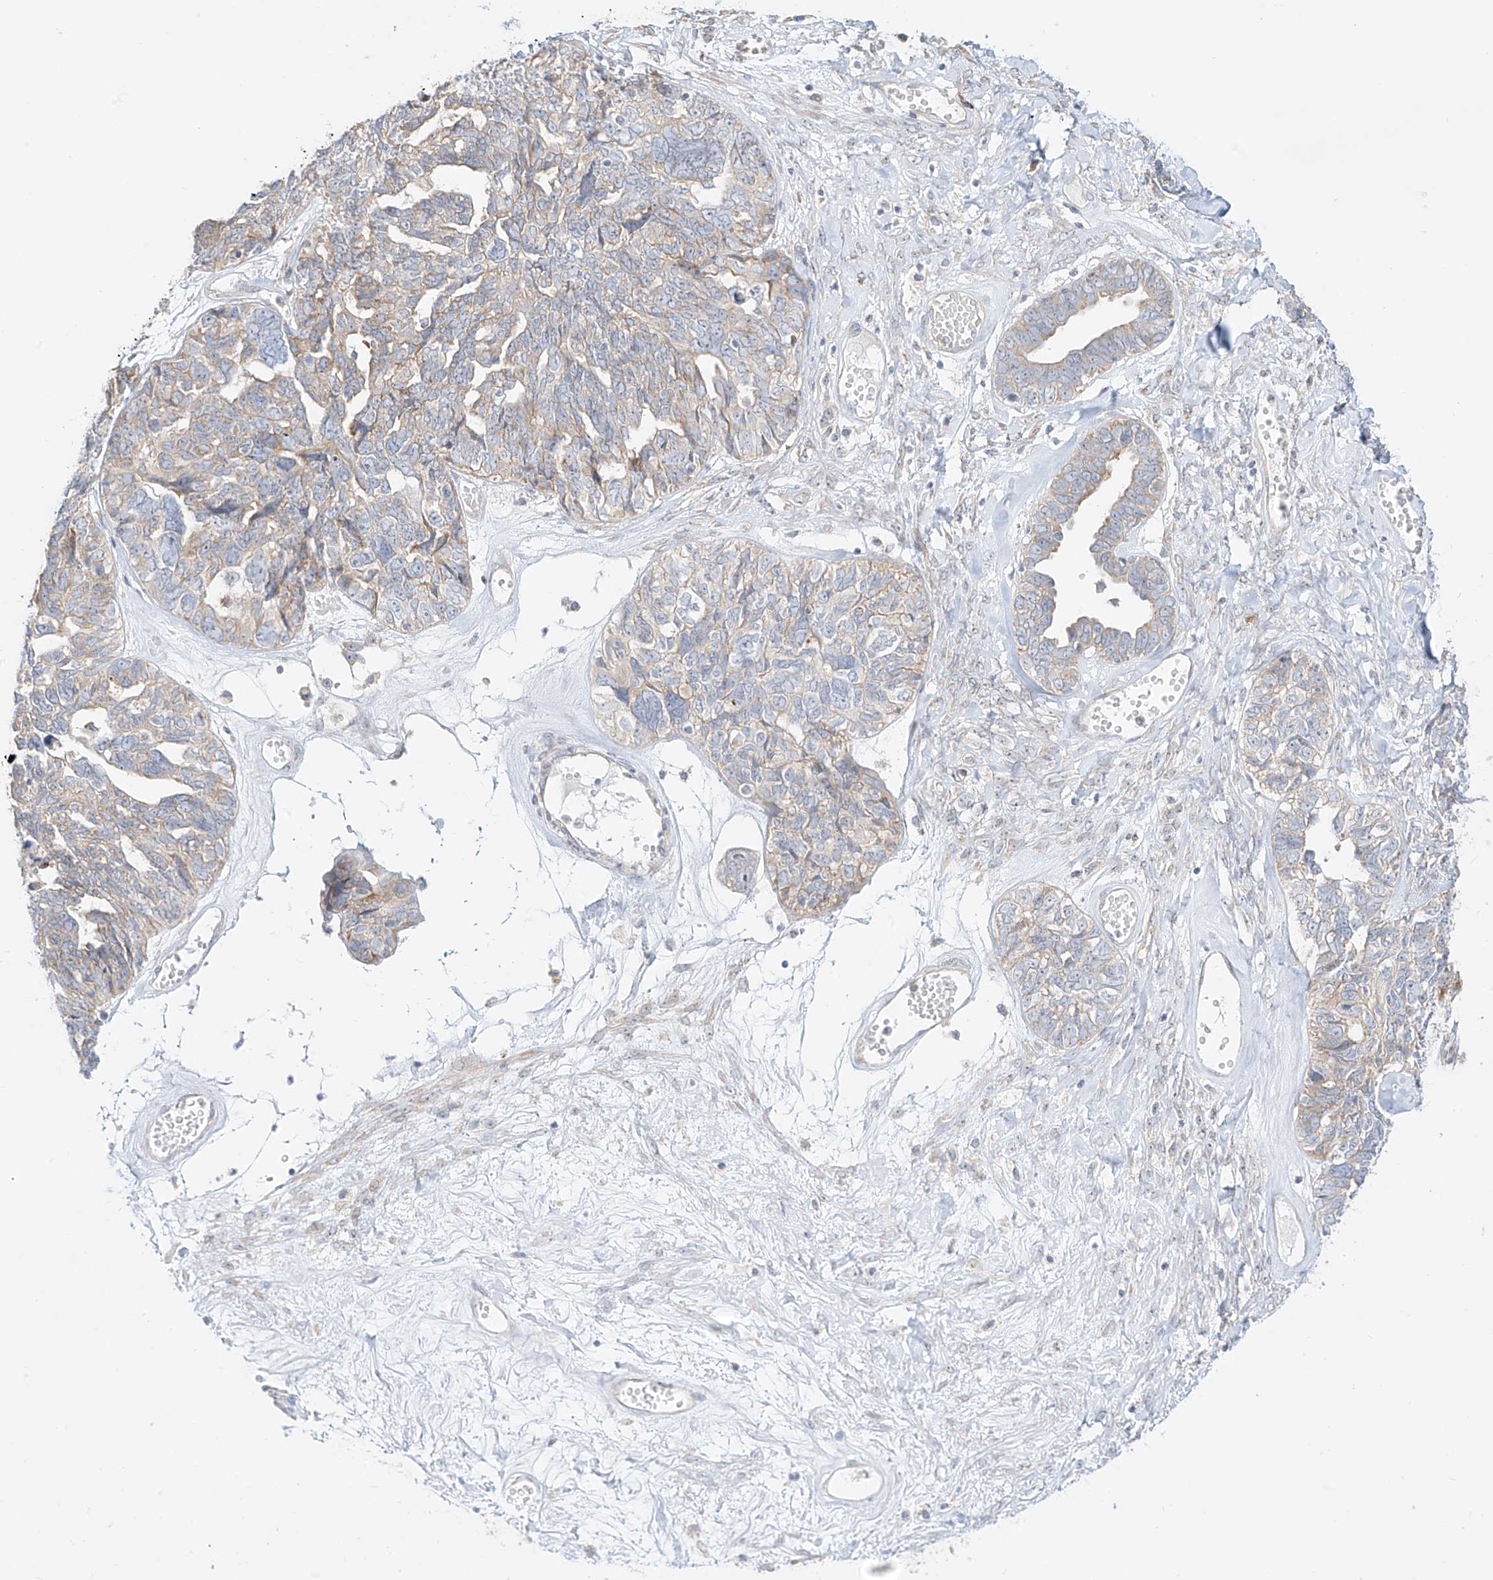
{"staining": {"intensity": "weak", "quantity": "<25%", "location": "cytoplasmic/membranous"}, "tissue": "ovarian cancer", "cell_type": "Tumor cells", "image_type": "cancer", "snomed": [{"axis": "morphology", "description": "Cystadenocarcinoma, serous, NOS"}, {"axis": "topography", "description": "Ovary"}], "caption": "An immunohistochemistry micrograph of ovarian cancer is shown. There is no staining in tumor cells of ovarian cancer.", "gene": "SYTL3", "patient": {"sex": "female", "age": 79}}